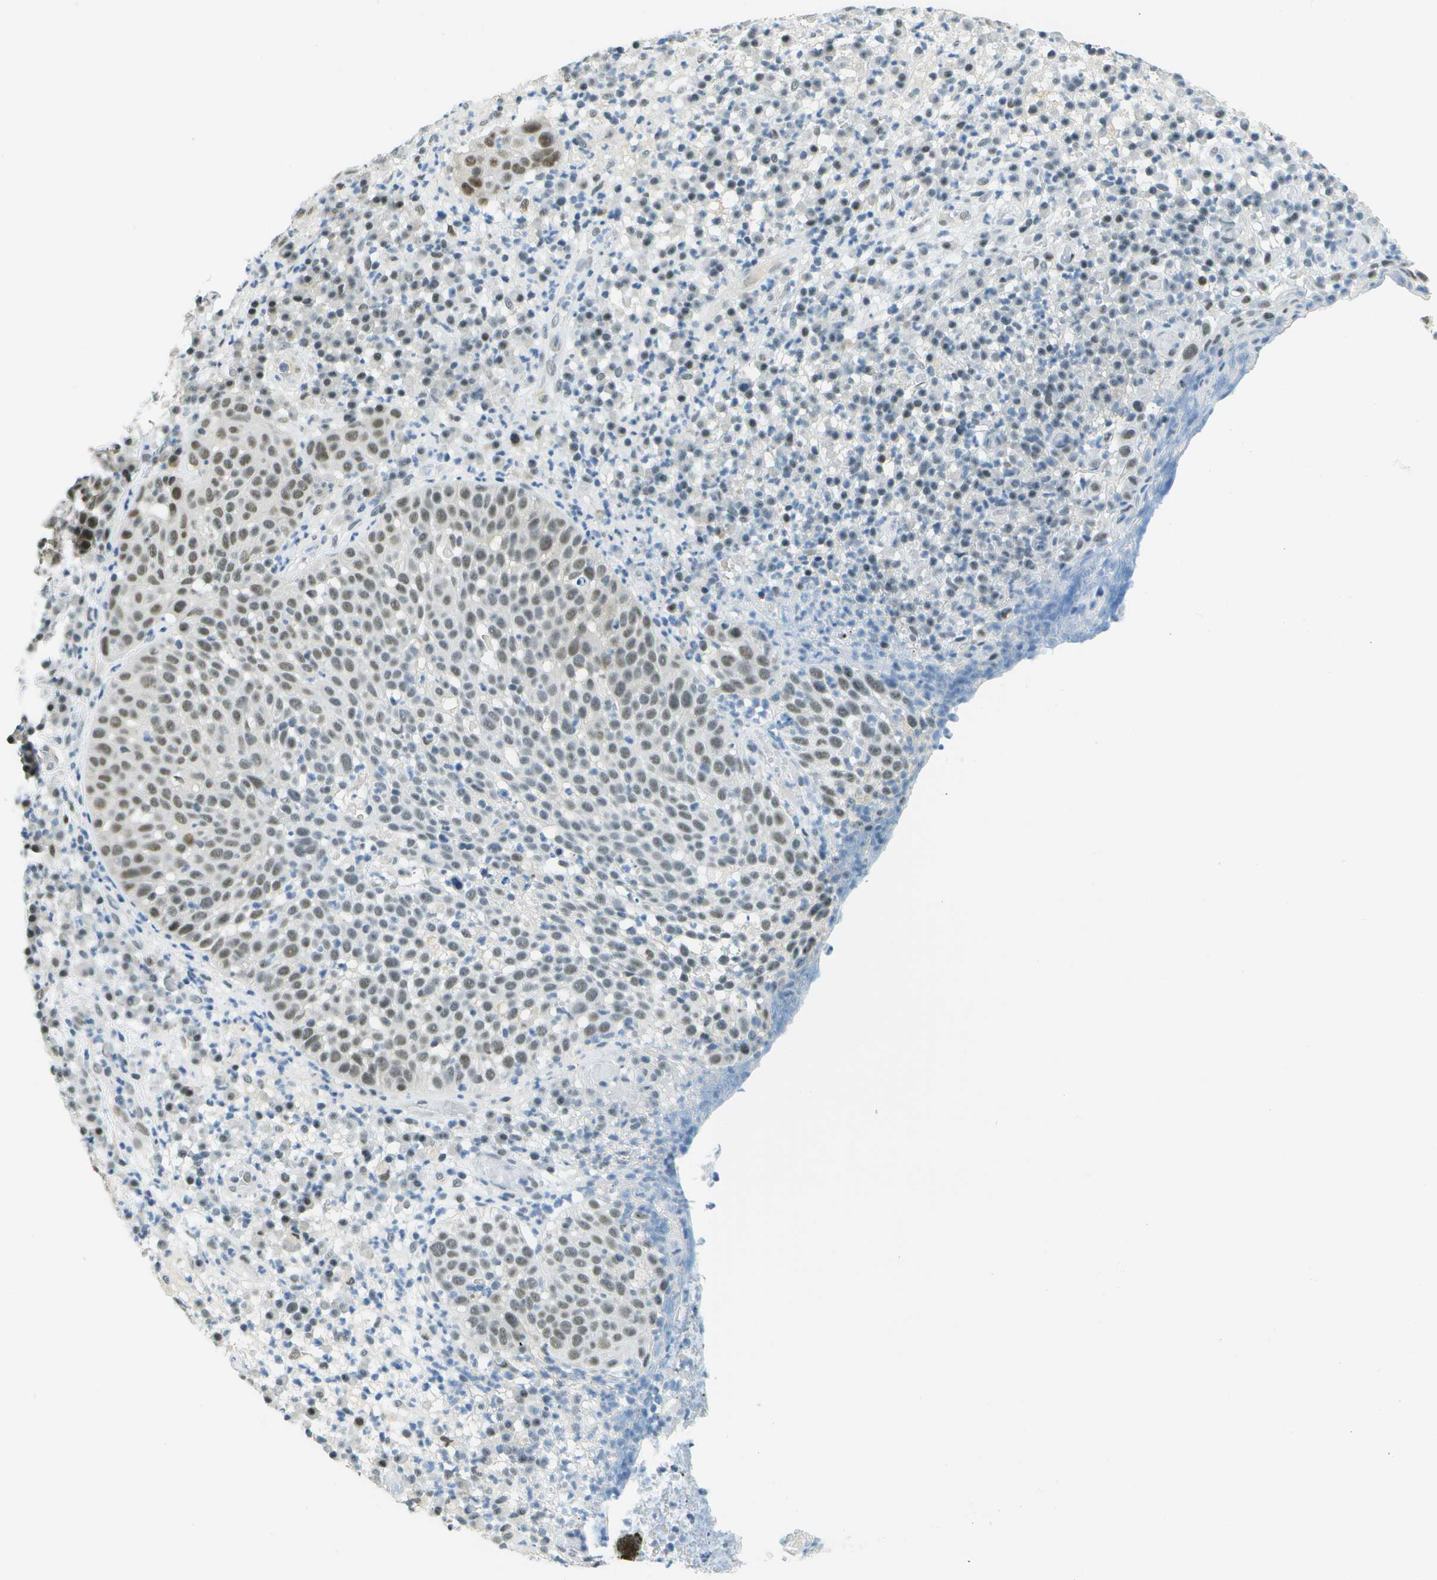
{"staining": {"intensity": "weak", "quantity": "25%-75%", "location": "nuclear"}, "tissue": "skin cancer", "cell_type": "Tumor cells", "image_type": "cancer", "snomed": [{"axis": "morphology", "description": "Squamous cell carcinoma in situ, NOS"}, {"axis": "morphology", "description": "Squamous cell carcinoma, NOS"}, {"axis": "topography", "description": "Skin"}], "caption": "Immunohistochemistry histopathology image of neoplastic tissue: skin cancer (squamous cell carcinoma) stained using immunohistochemistry (IHC) reveals low levels of weak protein expression localized specifically in the nuclear of tumor cells, appearing as a nuclear brown color.", "gene": "NEK11", "patient": {"sex": "male", "age": 93}}